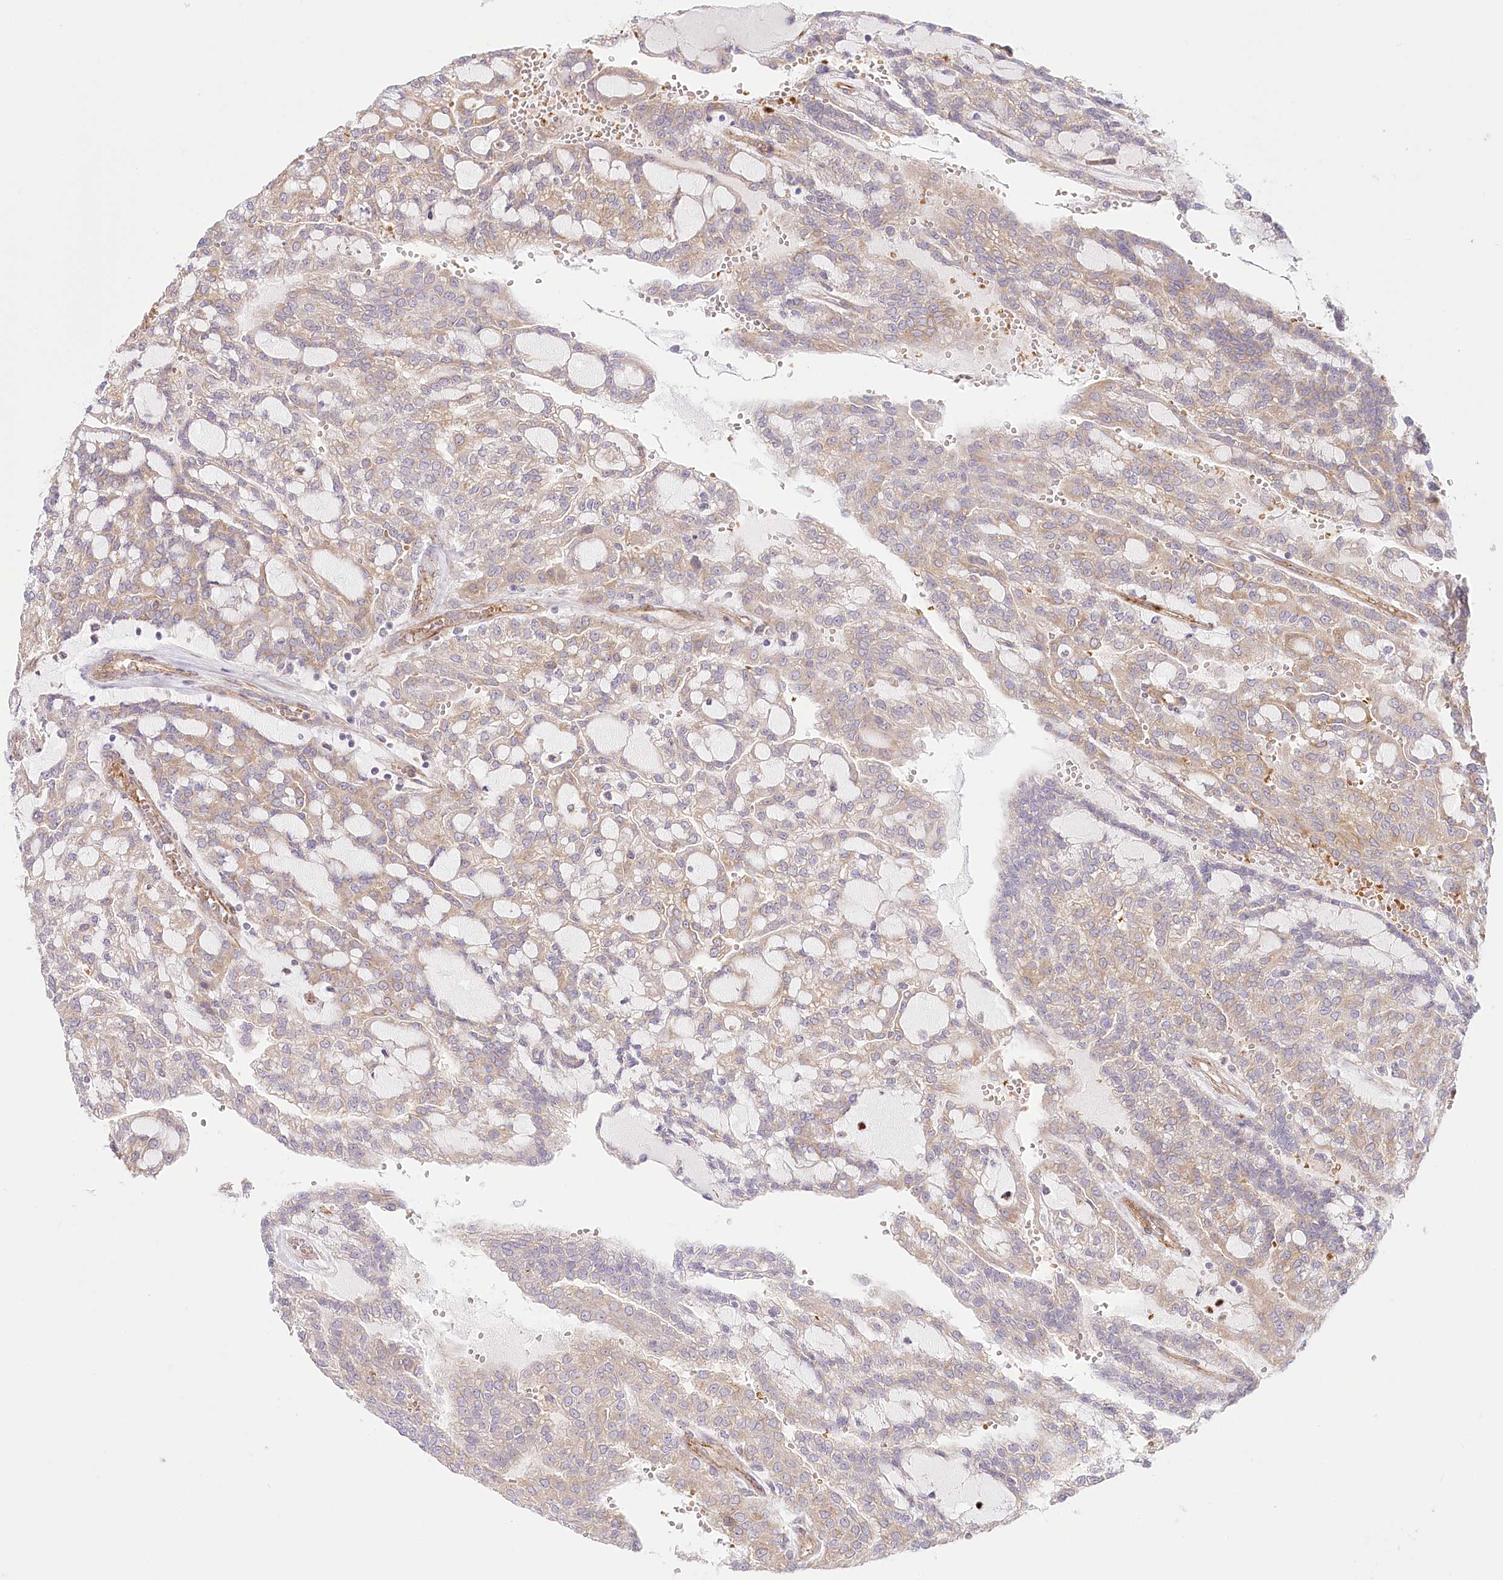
{"staining": {"intensity": "weak", "quantity": "<25%", "location": "cytoplasmic/membranous"}, "tissue": "renal cancer", "cell_type": "Tumor cells", "image_type": "cancer", "snomed": [{"axis": "morphology", "description": "Adenocarcinoma, NOS"}, {"axis": "topography", "description": "Kidney"}], "caption": "Histopathology image shows no significant protein staining in tumor cells of renal cancer (adenocarcinoma).", "gene": "COMMD3", "patient": {"sex": "male", "age": 63}}